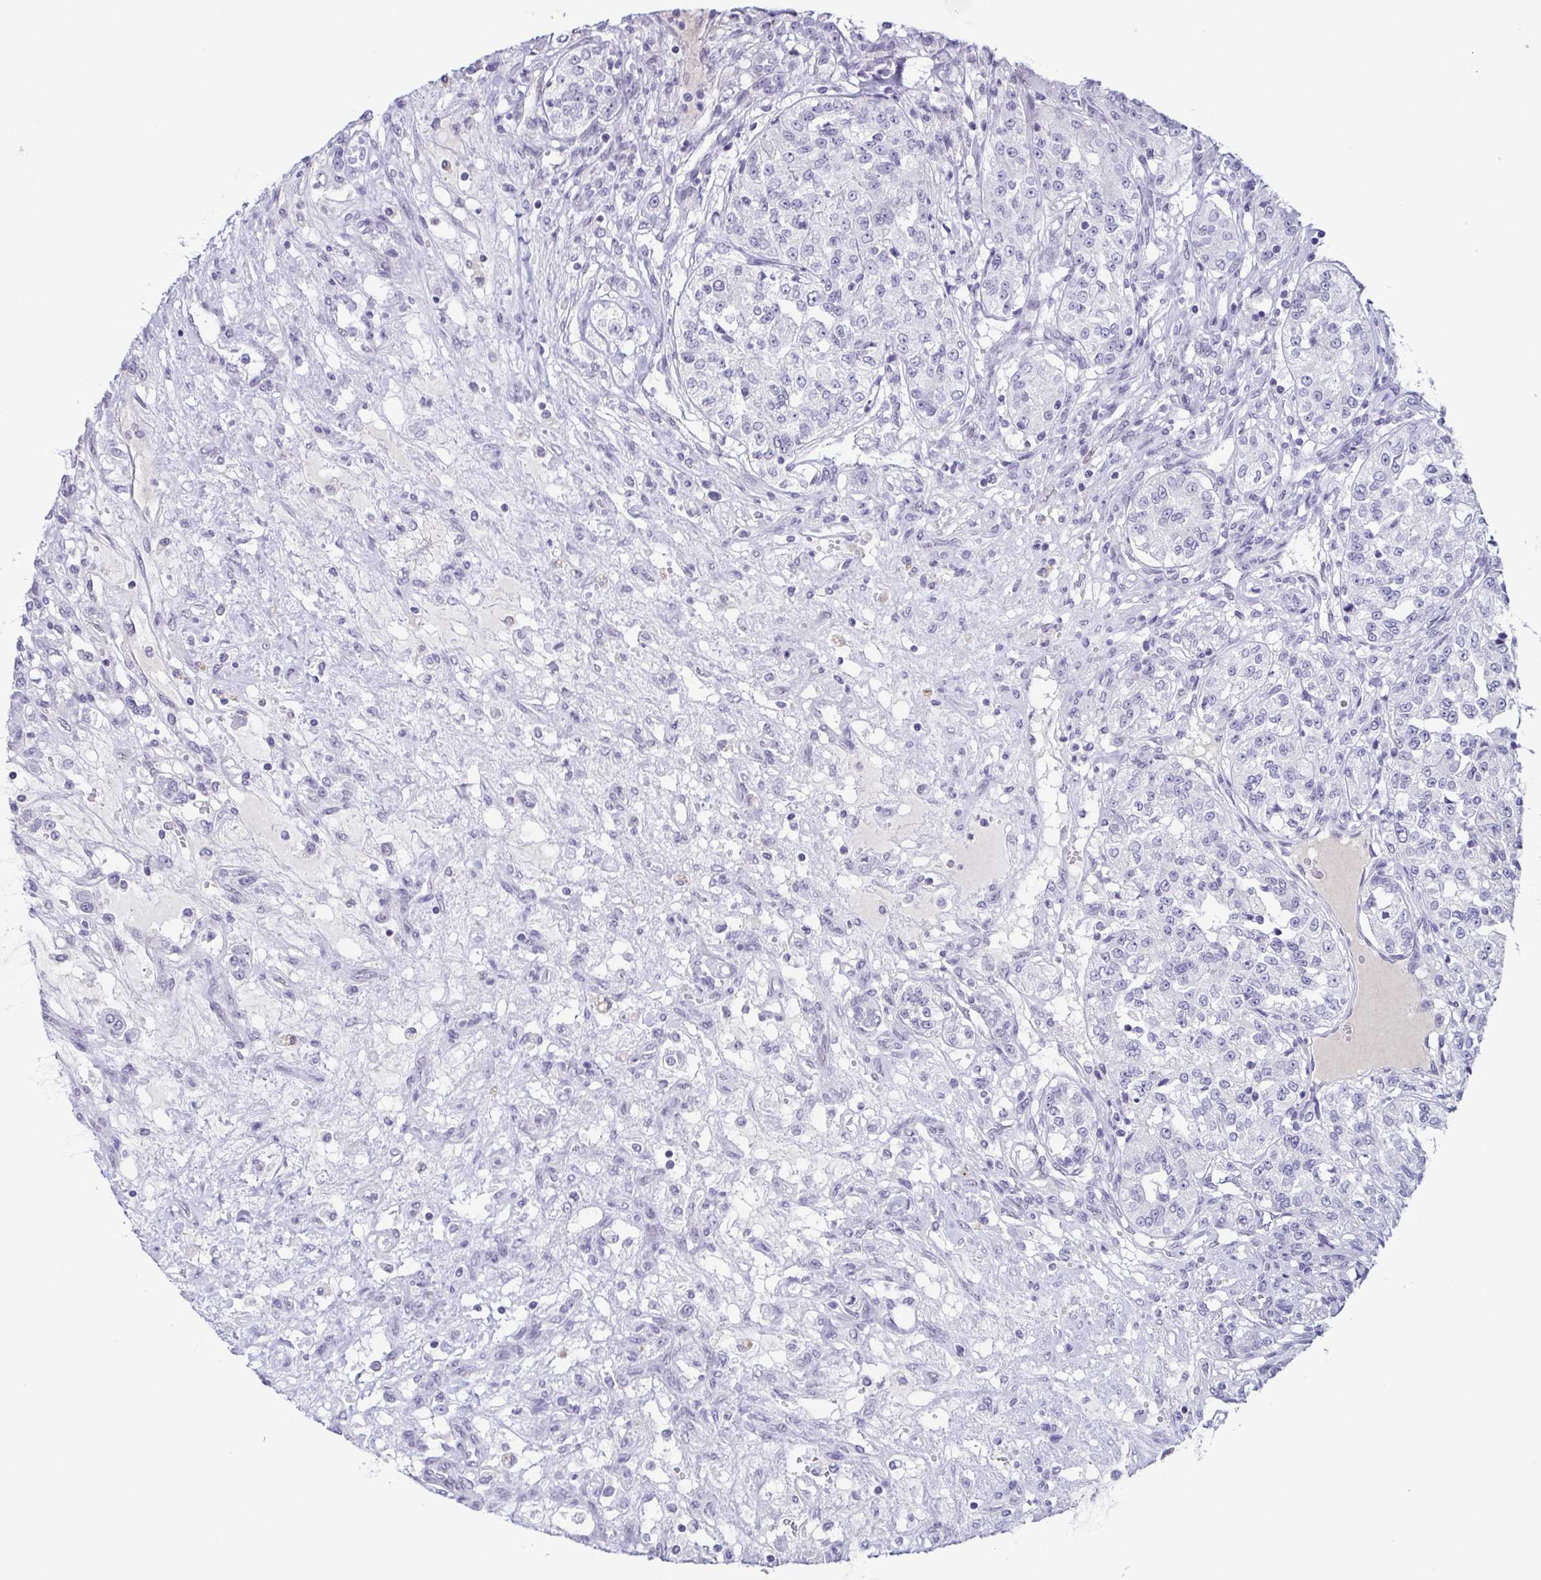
{"staining": {"intensity": "negative", "quantity": "none", "location": "none"}, "tissue": "renal cancer", "cell_type": "Tumor cells", "image_type": "cancer", "snomed": [{"axis": "morphology", "description": "Adenocarcinoma, NOS"}, {"axis": "topography", "description": "Kidney"}], "caption": "DAB (3,3'-diaminobenzidine) immunohistochemical staining of renal cancer demonstrates no significant staining in tumor cells.", "gene": "TCF3", "patient": {"sex": "female", "age": 63}}